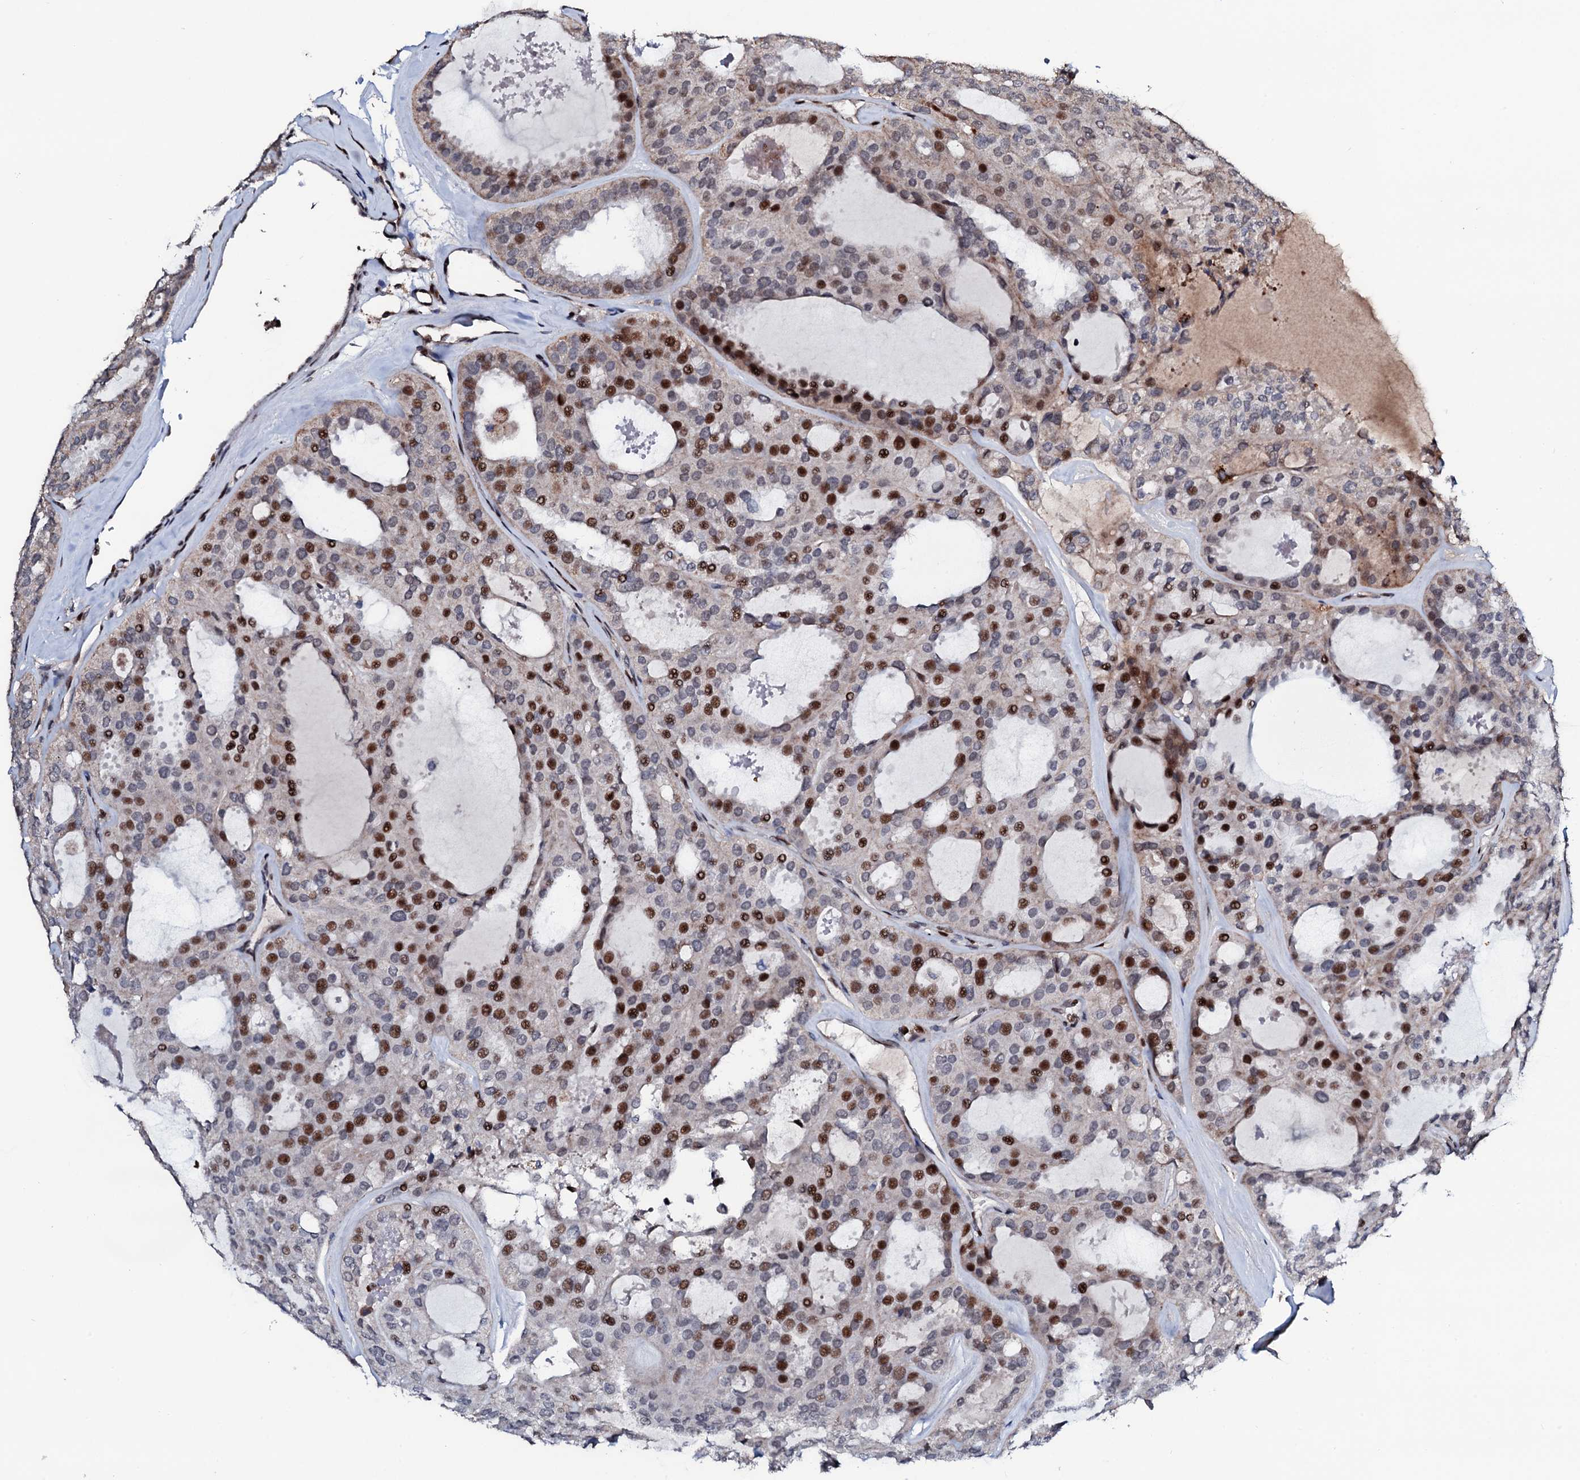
{"staining": {"intensity": "moderate", "quantity": "25%-75%", "location": "nuclear"}, "tissue": "thyroid cancer", "cell_type": "Tumor cells", "image_type": "cancer", "snomed": [{"axis": "morphology", "description": "Follicular adenoma carcinoma, NOS"}, {"axis": "topography", "description": "Thyroid gland"}], "caption": "The immunohistochemical stain highlights moderate nuclear positivity in tumor cells of thyroid follicular adenoma carcinoma tissue.", "gene": "KIF18A", "patient": {"sex": "male", "age": 75}}